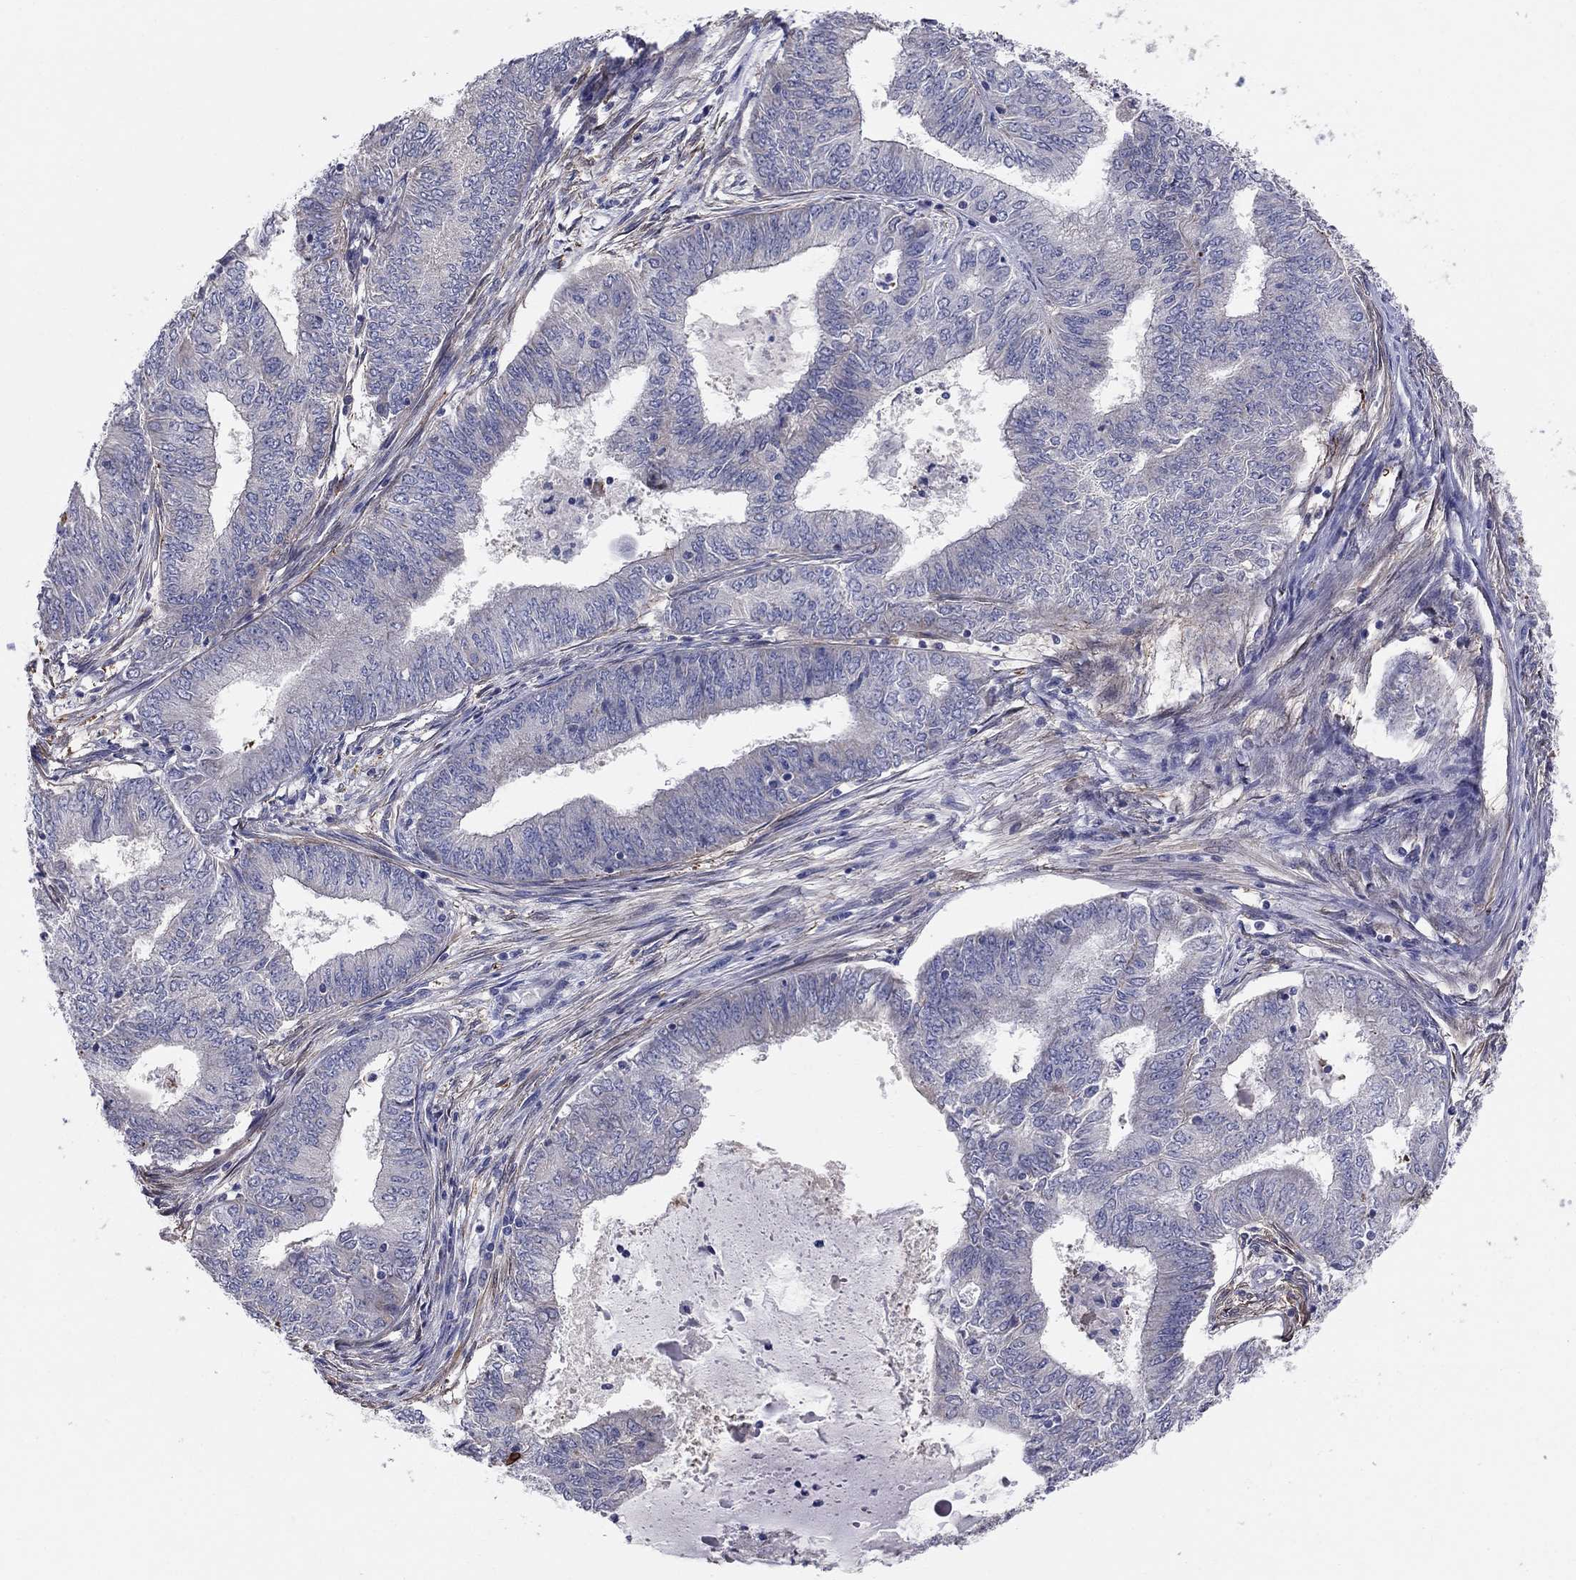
{"staining": {"intensity": "negative", "quantity": "none", "location": "none"}, "tissue": "endometrial cancer", "cell_type": "Tumor cells", "image_type": "cancer", "snomed": [{"axis": "morphology", "description": "Adenocarcinoma, NOS"}, {"axis": "topography", "description": "Endometrium"}], "caption": "A histopathology image of human adenocarcinoma (endometrial) is negative for staining in tumor cells.", "gene": "EMP2", "patient": {"sex": "female", "age": 62}}